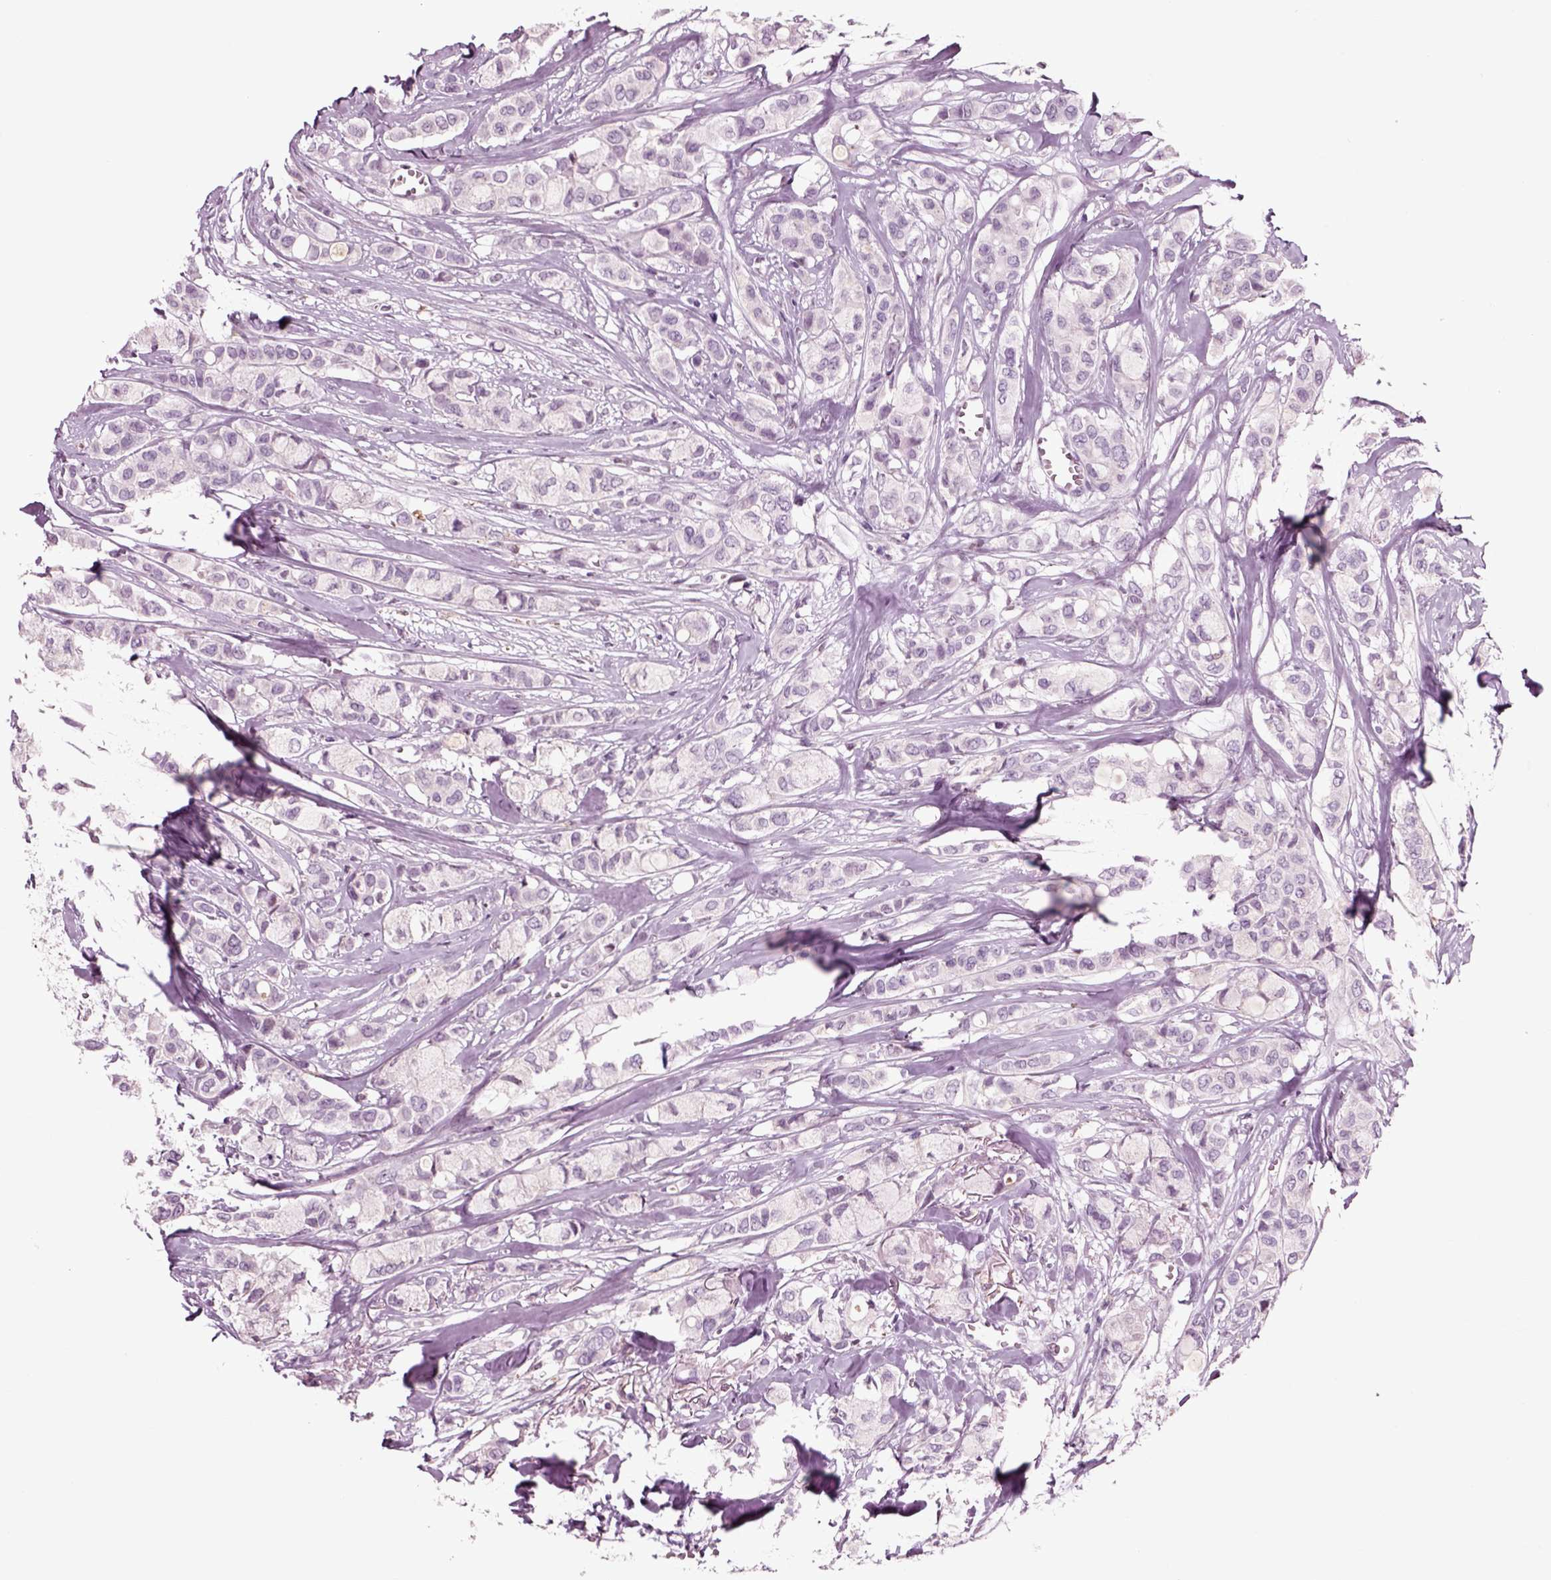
{"staining": {"intensity": "negative", "quantity": "none", "location": "none"}, "tissue": "breast cancer", "cell_type": "Tumor cells", "image_type": "cancer", "snomed": [{"axis": "morphology", "description": "Duct carcinoma"}, {"axis": "topography", "description": "Breast"}], "caption": "Breast cancer stained for a protein using immunohistochemistry (IHC) displays no expression tumor cells.", "gene": "CHGB", "patient": {"sex": "female", "age": 85}}